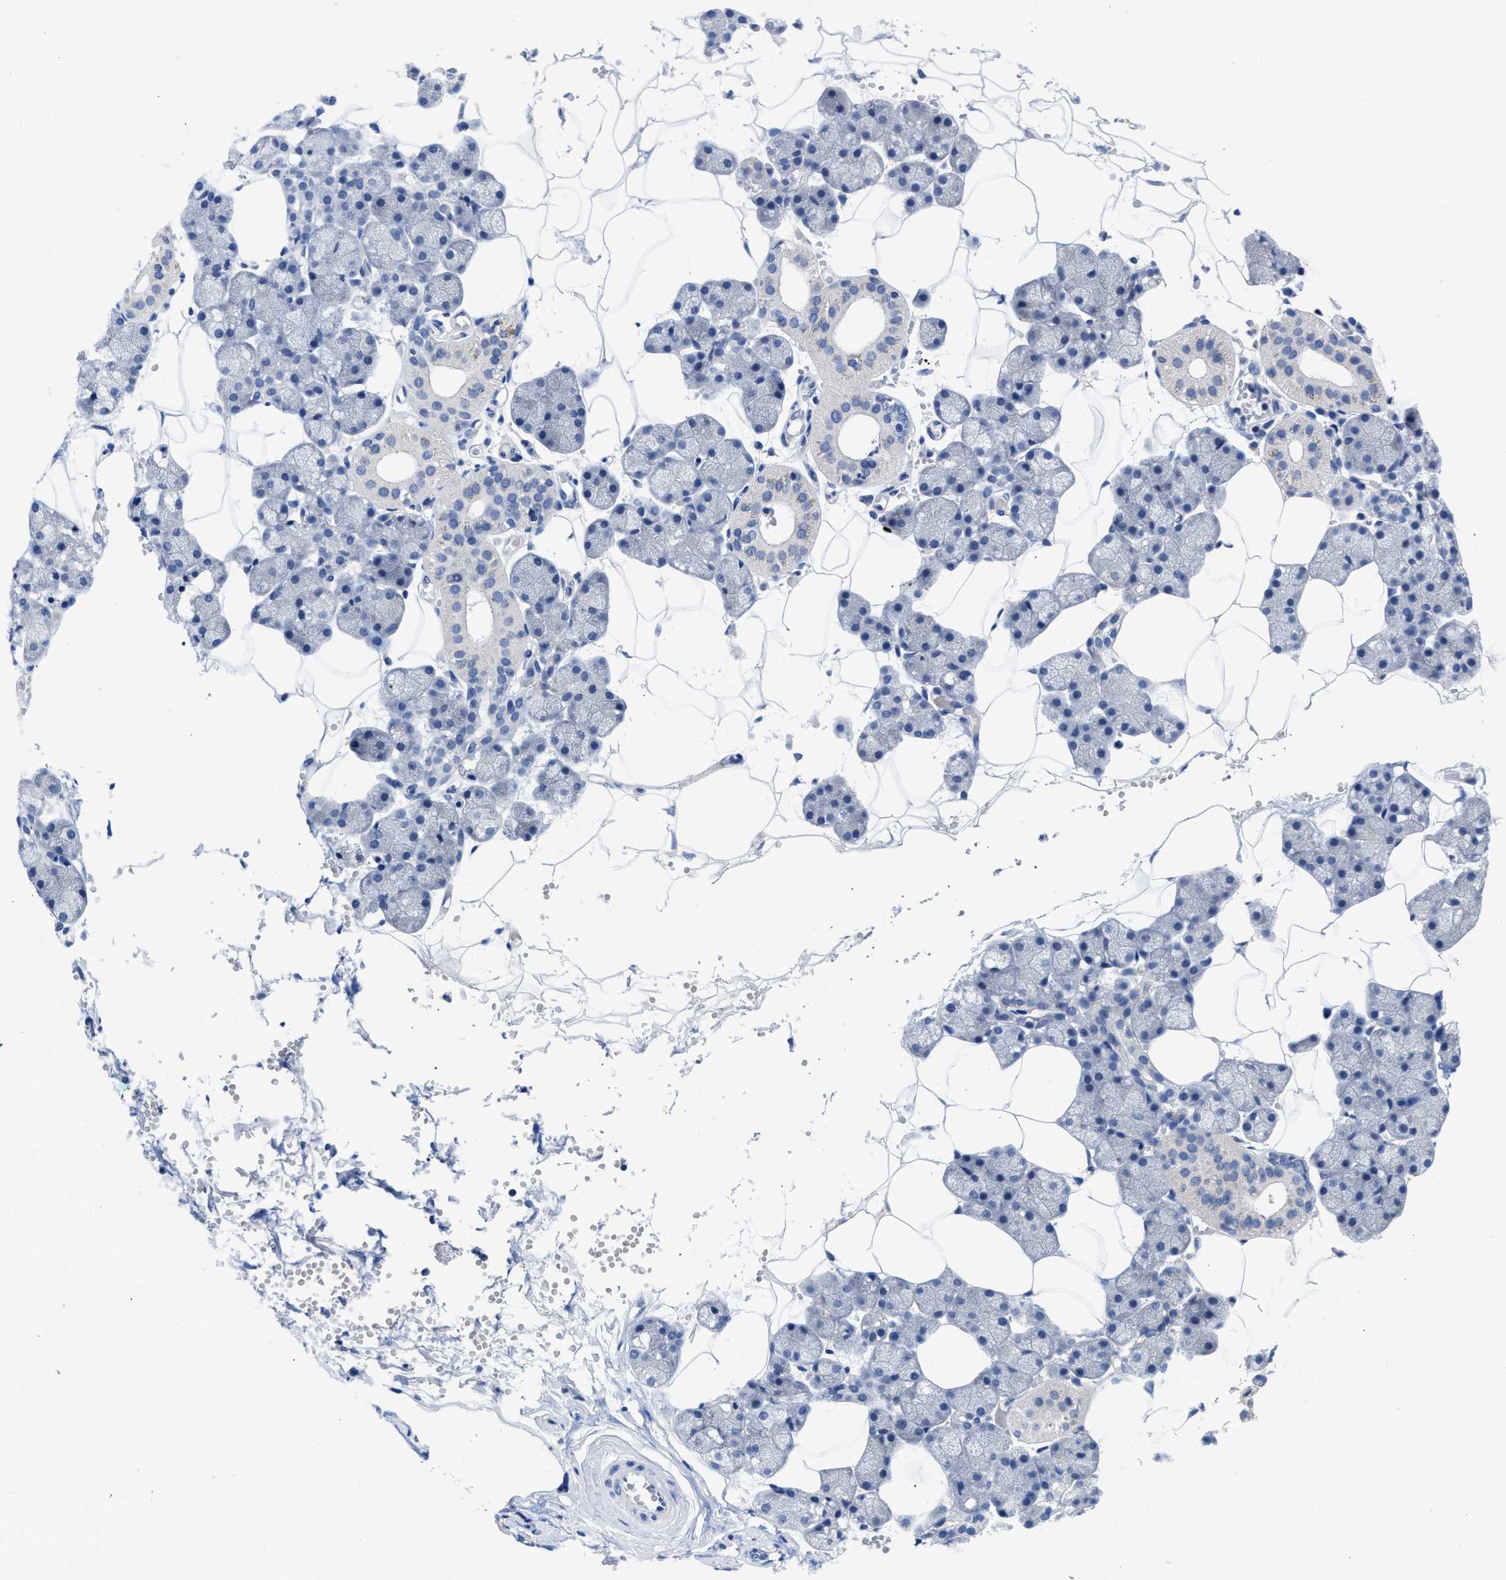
{"staining": {"intensity": "negative", "quantity": "none", "location": "none"}, "tissue": "salivary gland", "cell_type": "Glandular cells", "image_type": "normal", "snomed": [{"axis": "morphology", "description": "Normal tissue, NOS"}, {"axis": "topography", "description": "Salivary gland"}], "caption": "This is an IHC photomicrograph of benign human salivary gland. There is no expression in glandular cells.", "gene": "PYY", "patient": {"sex": "male", "age": 62}}